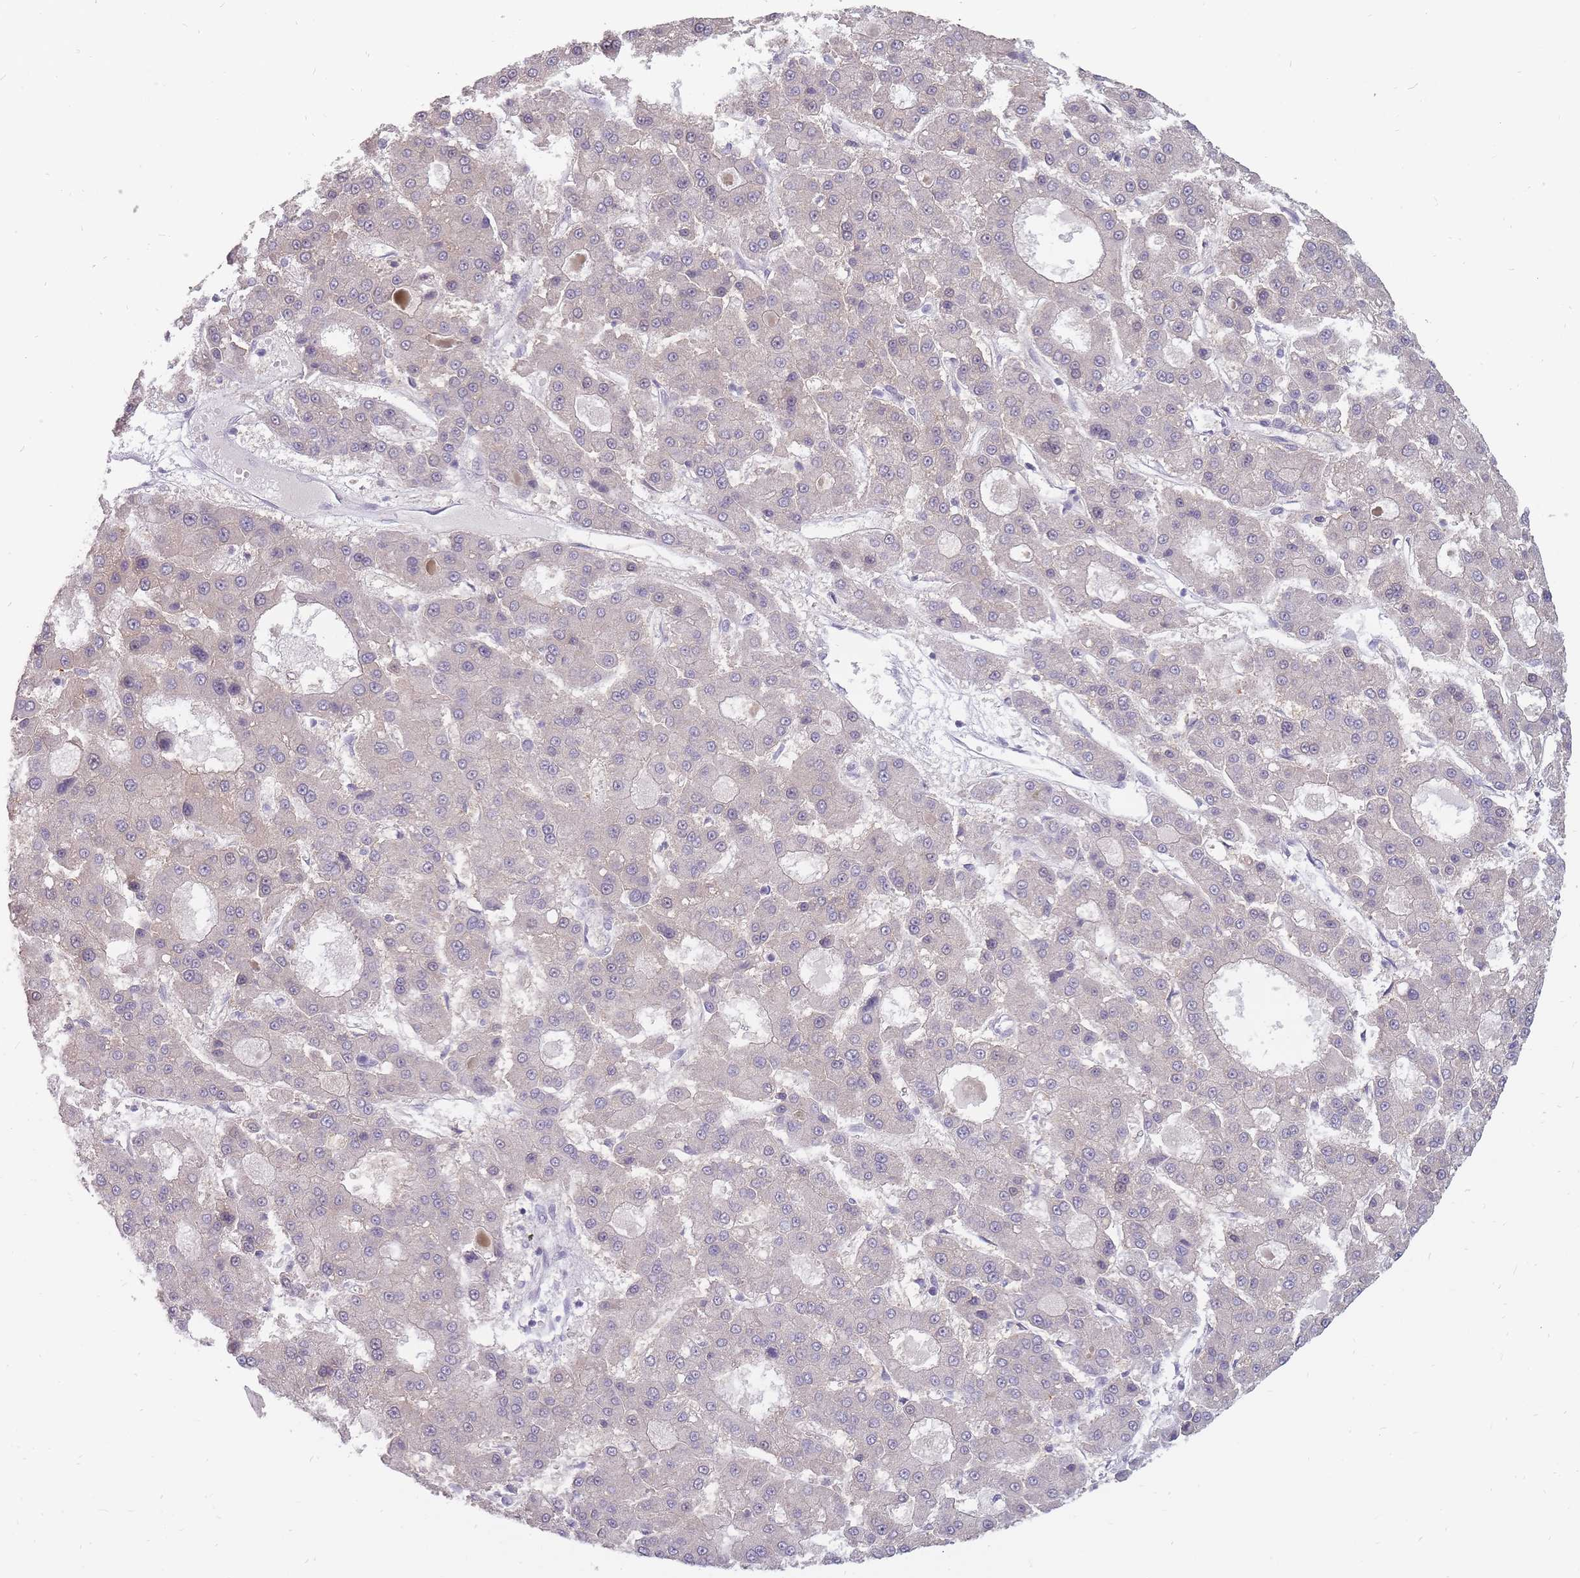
{"staining": {"intensity": "negative", "quantity": "none", "location": "none"}, "tissue": "liver cancer", "cell_type": "Tumor cells", "image_type": "cancer", "snomed": [{"axis": "morphology", "description": "Carcinoma, Hepatocellular, NOS"}, {"axis": "topography", "description": "Liver"}], "caption": "Hepatocellular carcinoma (liver) was stained to show a protein in brown. There is no significant staining in tumor cells.", "gene": "POMZP3", "patient": {"sex": "male", "age": 70}}